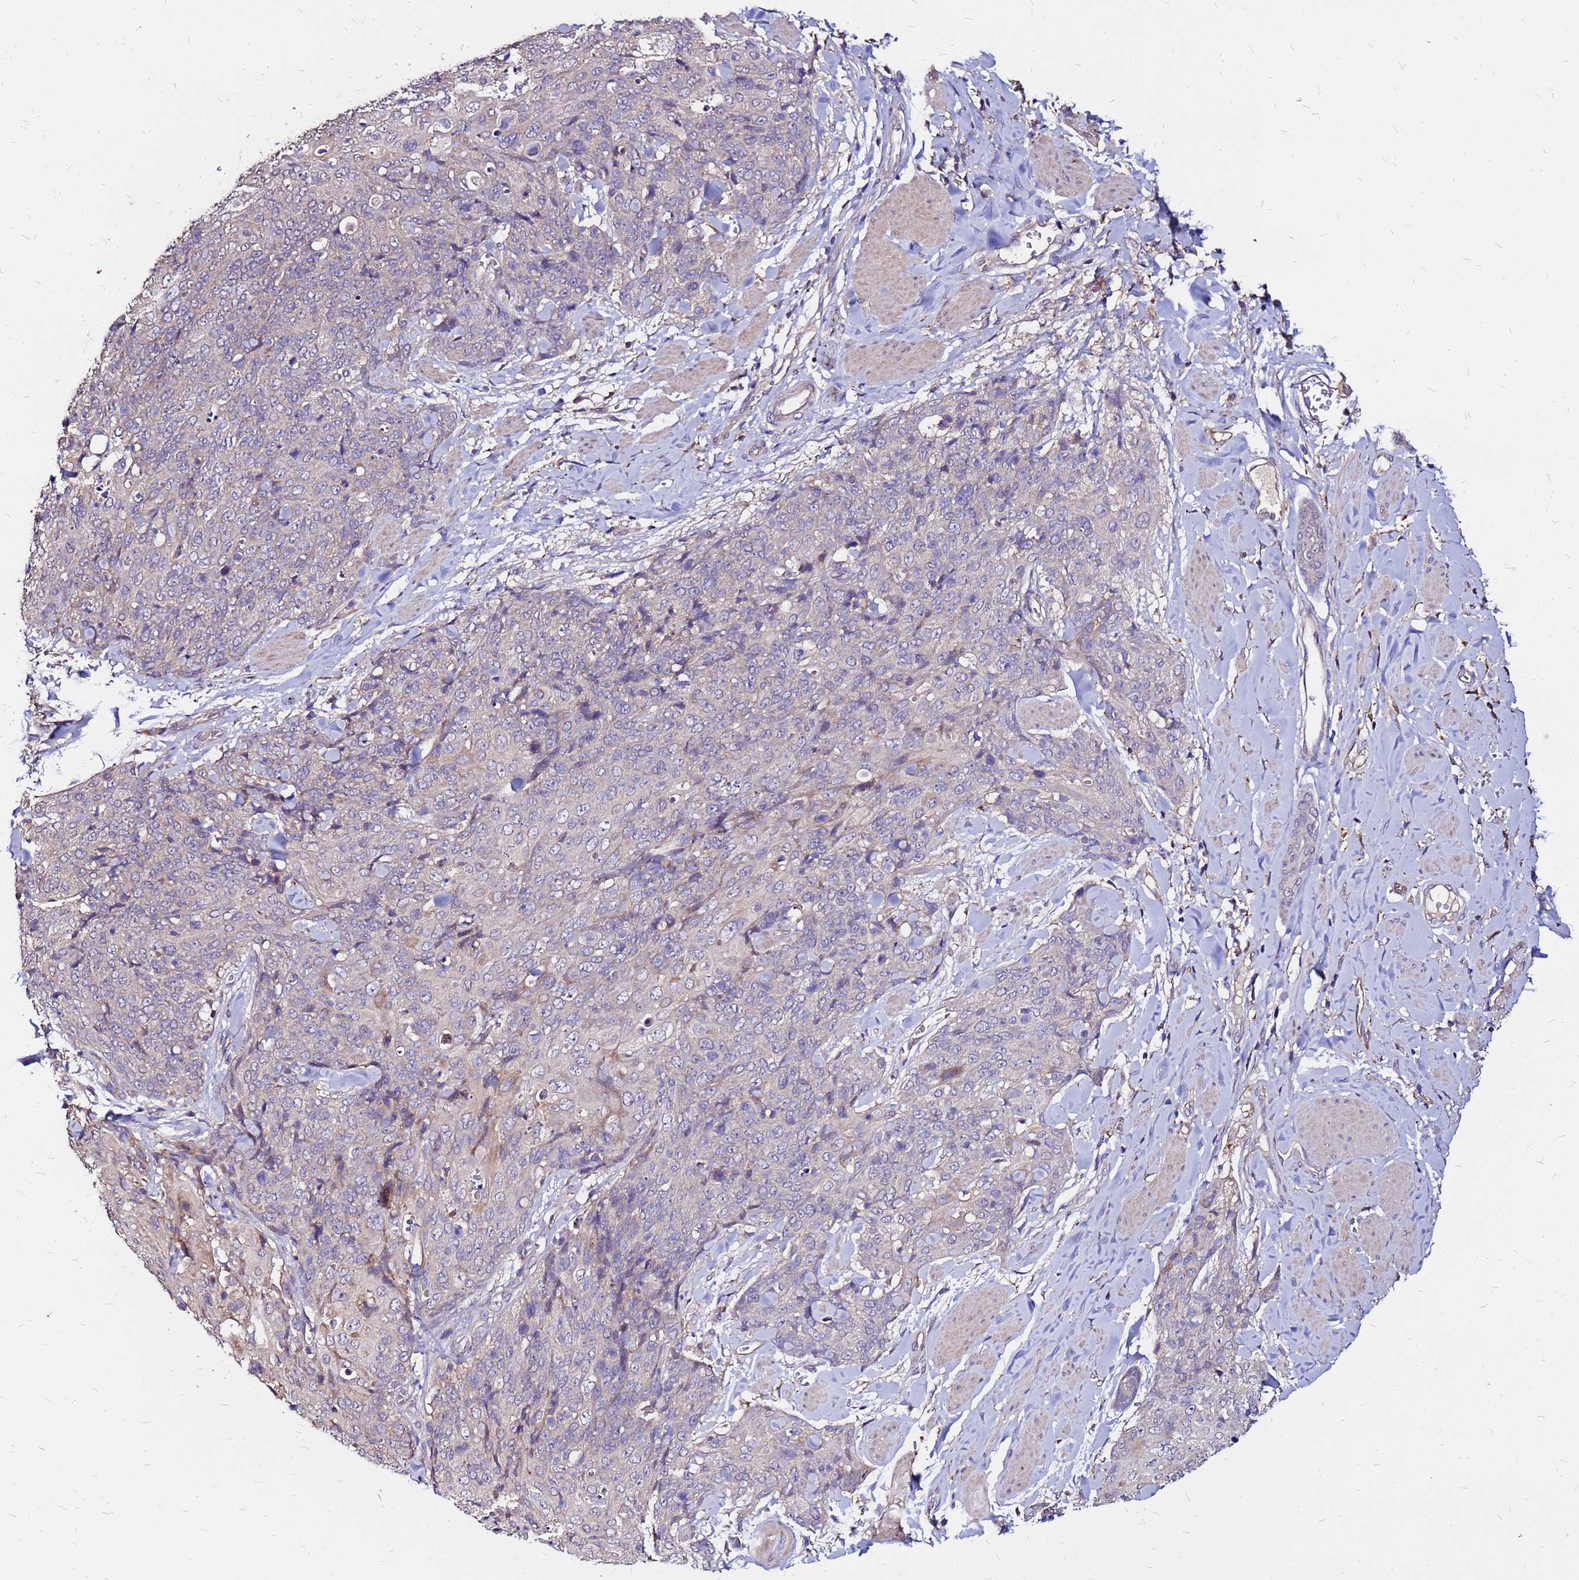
{"staining": {"intensity": "negative", "quantity": "none", "location": "none"}, "tissue": "skin cancer", "cell_type": "Tumor cells", "image_type": "cancer", "snomed": [{"axis": "morphology", "description": "Squamous cell carcinoma, NOS"}, {"axis": "topography", "description": "Skin"}, {"axis": "topography", "description": "Vulva"}], "caption": "High magnification brightfield microscopy of squamous cell carcinoma (skin) stained with DAB (brown) and counterstained with hematoxylin (blue): tumor cells show no significant staining. (Stains: DAB (3,3'-diaminobenzidine) IHC with hematoxylin counter stain, Microscopy: brightfield microscopy at high magnification).", "gene": "ARHGEF5", "patient": {"sex": "female", "age": 85}}